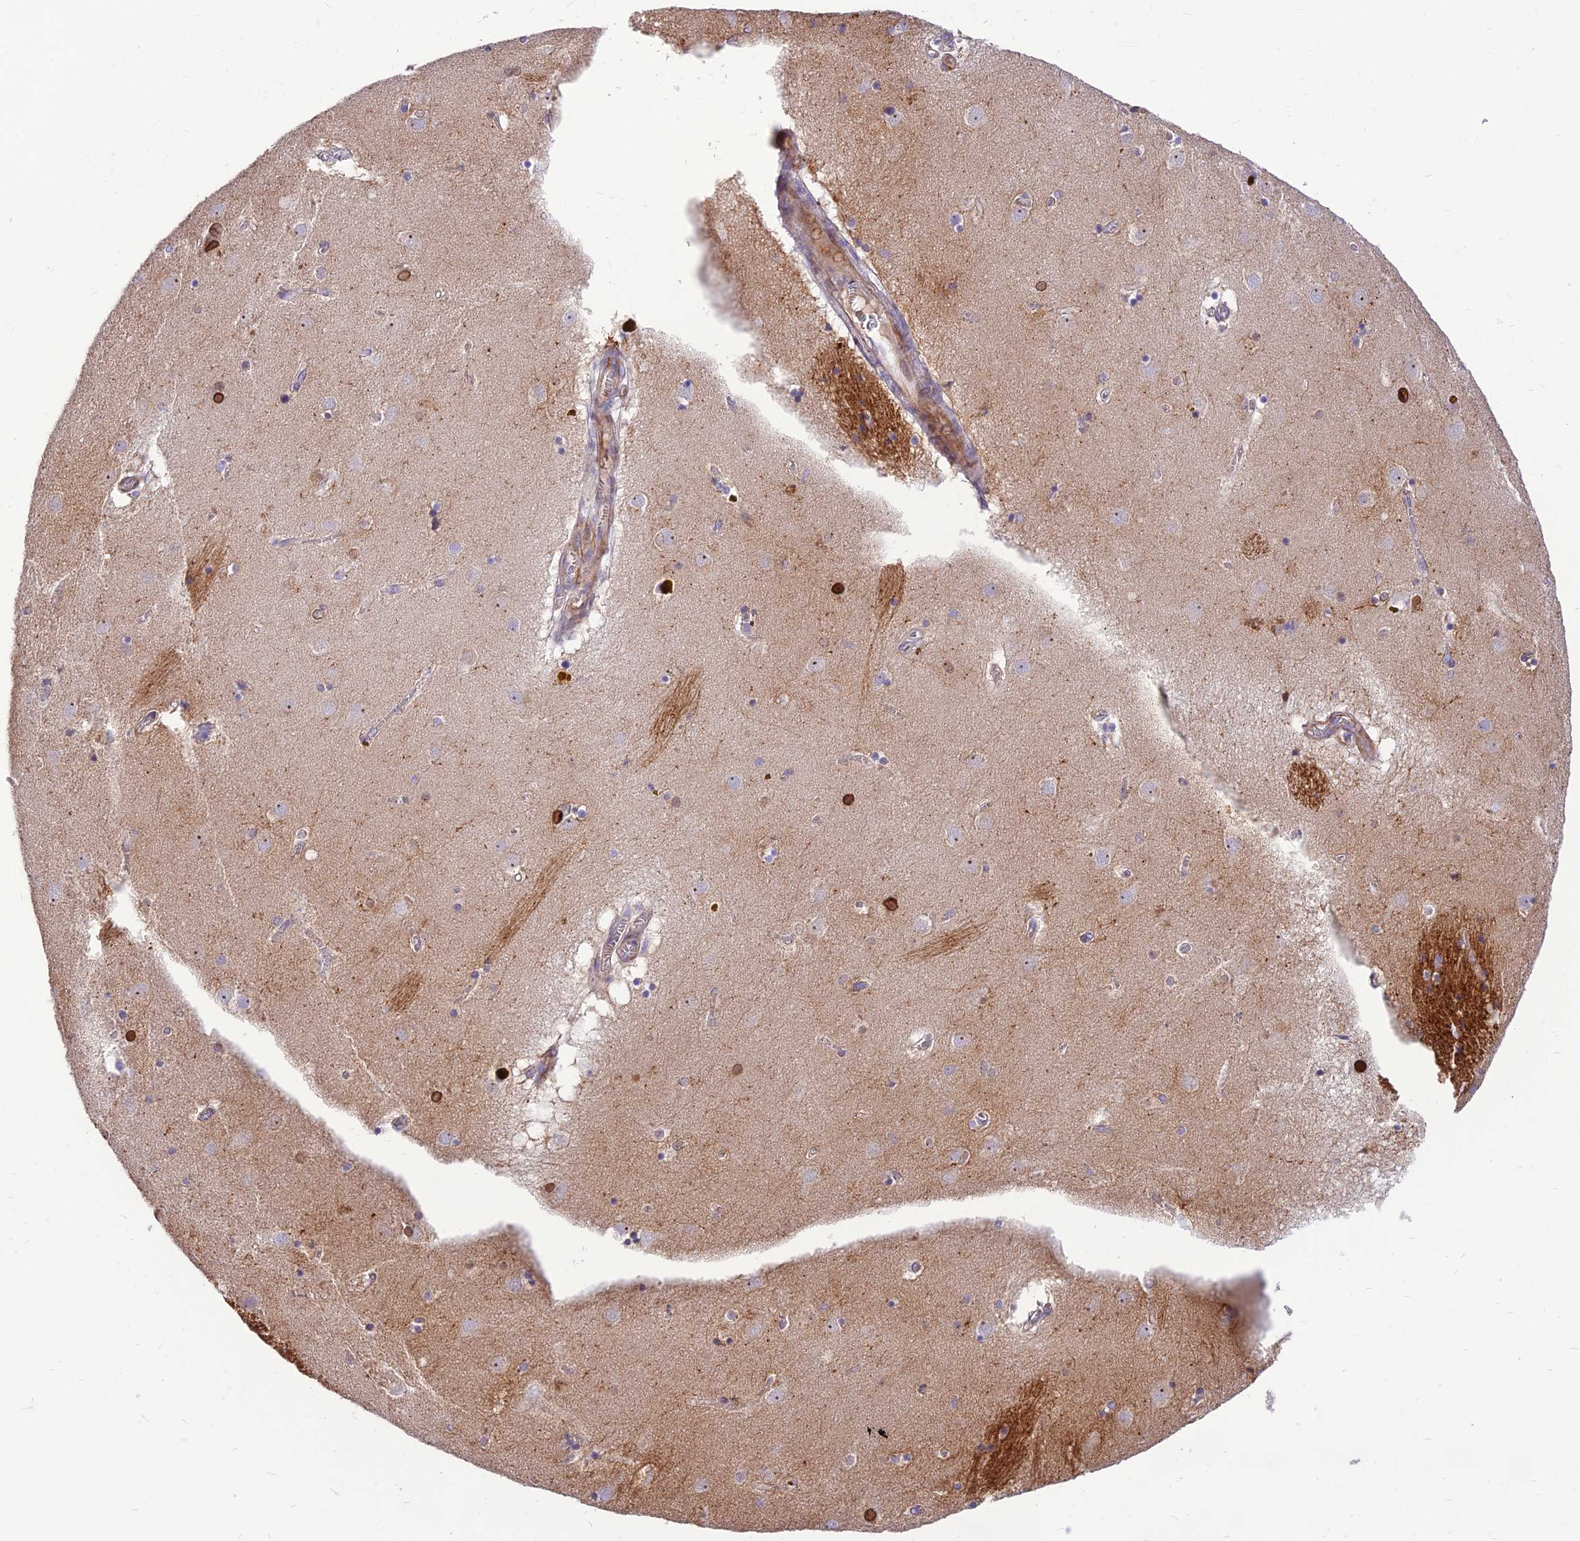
{"staining": {"intensity": "strong", "quantity": "<25%", "location": "nuclear"}, "tissue": "caudate", "cell_type": "Glial cells", "image_type": "normal", "snomed": [{"axis": "morphology", "description": "Normal tissue, NOS"}, {"axis": "topography", "description": "Lateral ventricle wall"}], "caption": "Brown immunohistochemical staining in normal human caudate demonstrates strong nuclear positivity in approximately <25% of glial cells.", "gene": "ST8SIA5", "patient": {"sex": "male", "age": 70}}